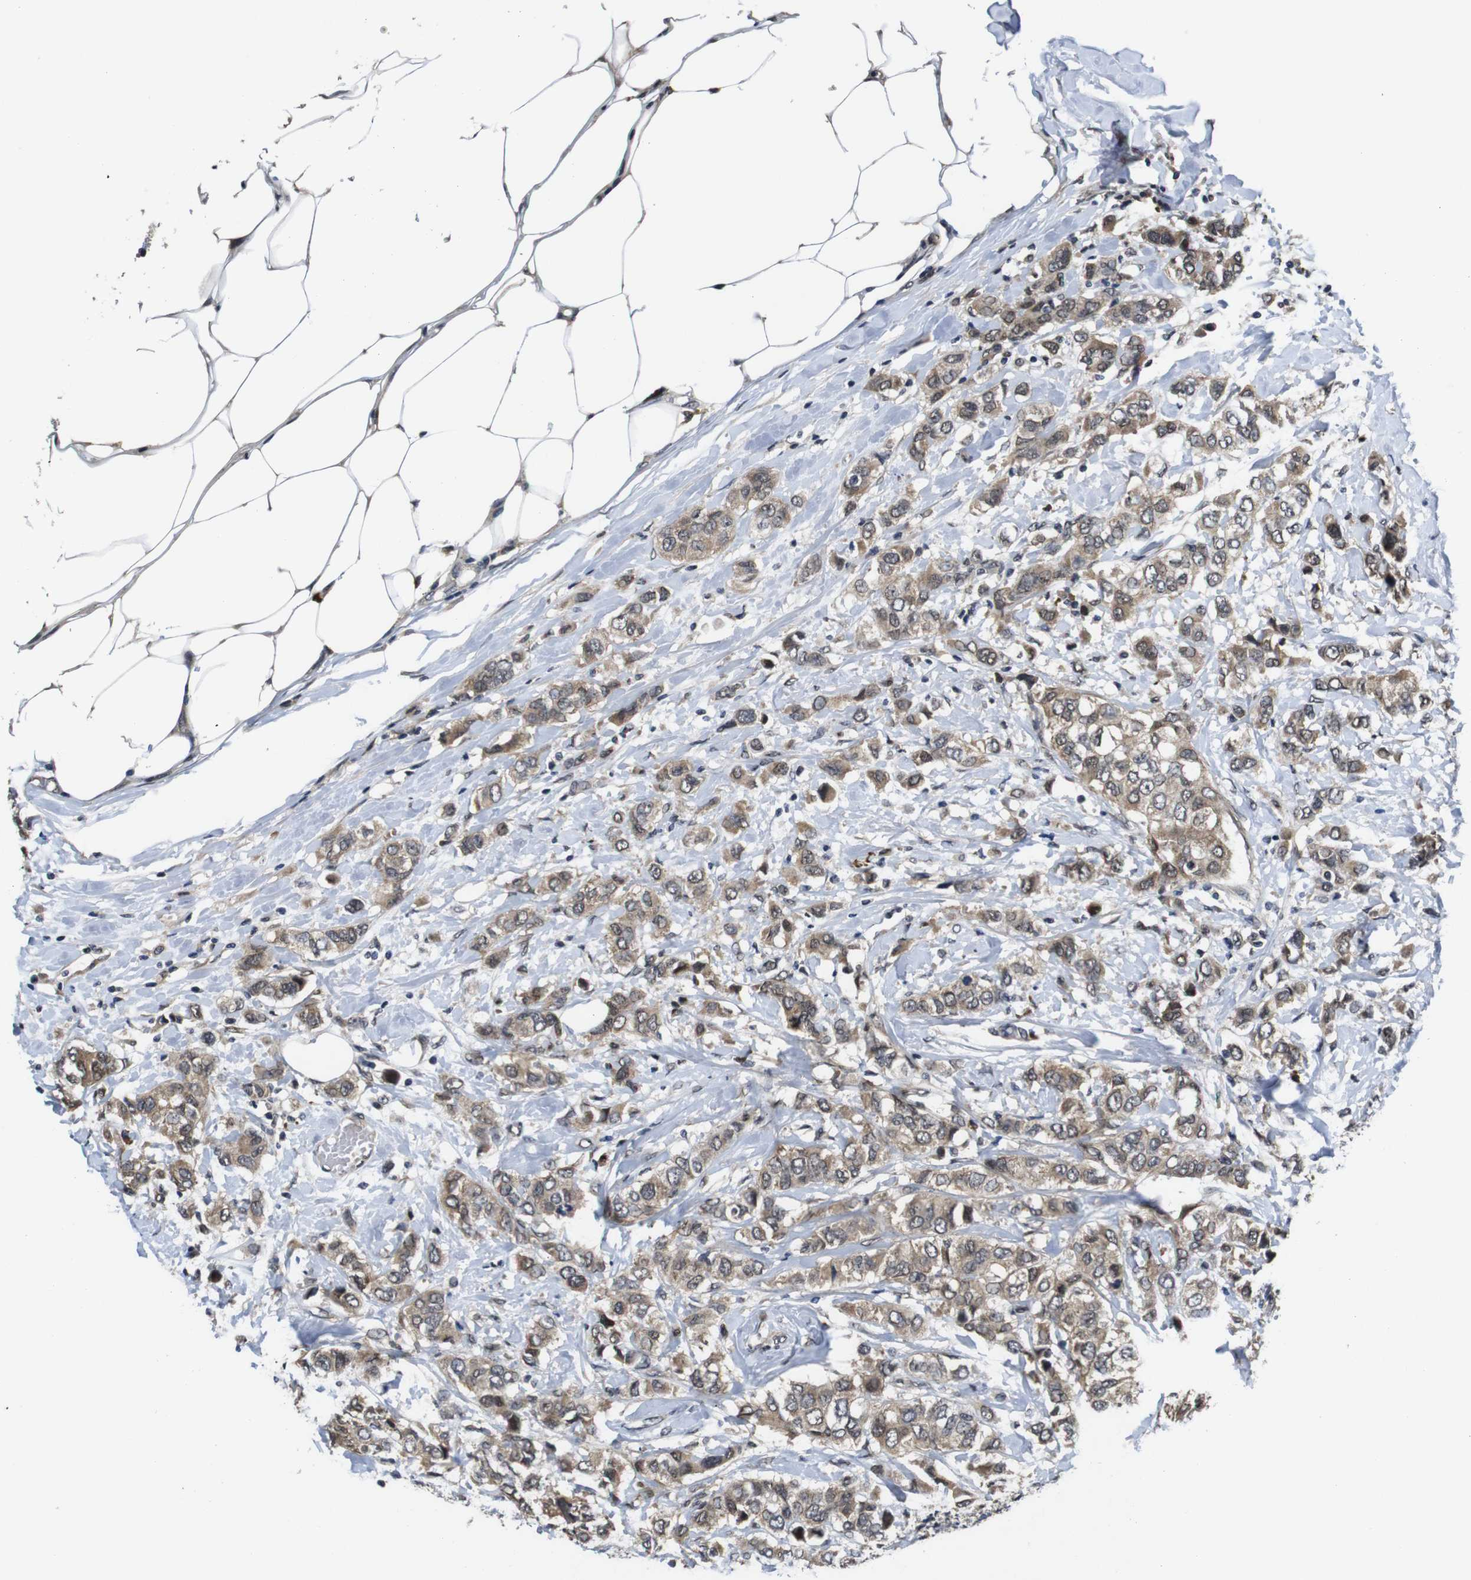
{"staining": {"intensity": "moderate", "quantity": ">75%", "location": "cytoplasmic/membranous"}, "tissue": "breast cancer", "cell_type": "Tumor cells", "image_type": "cancer", "snomed": [{"axis": "morphology", "description": "Duct carcinoma"}, {"axis": "topography", "description": "Breast"}], "caption": "The immunohistochemical stain highlights moderate cytoplasmic/membranous staining in tumor cells of breast cancer (intraductal carcinoma) tissue.", "gene": "ZBTB46", "patient": {"sex": "female", "age": 50}}